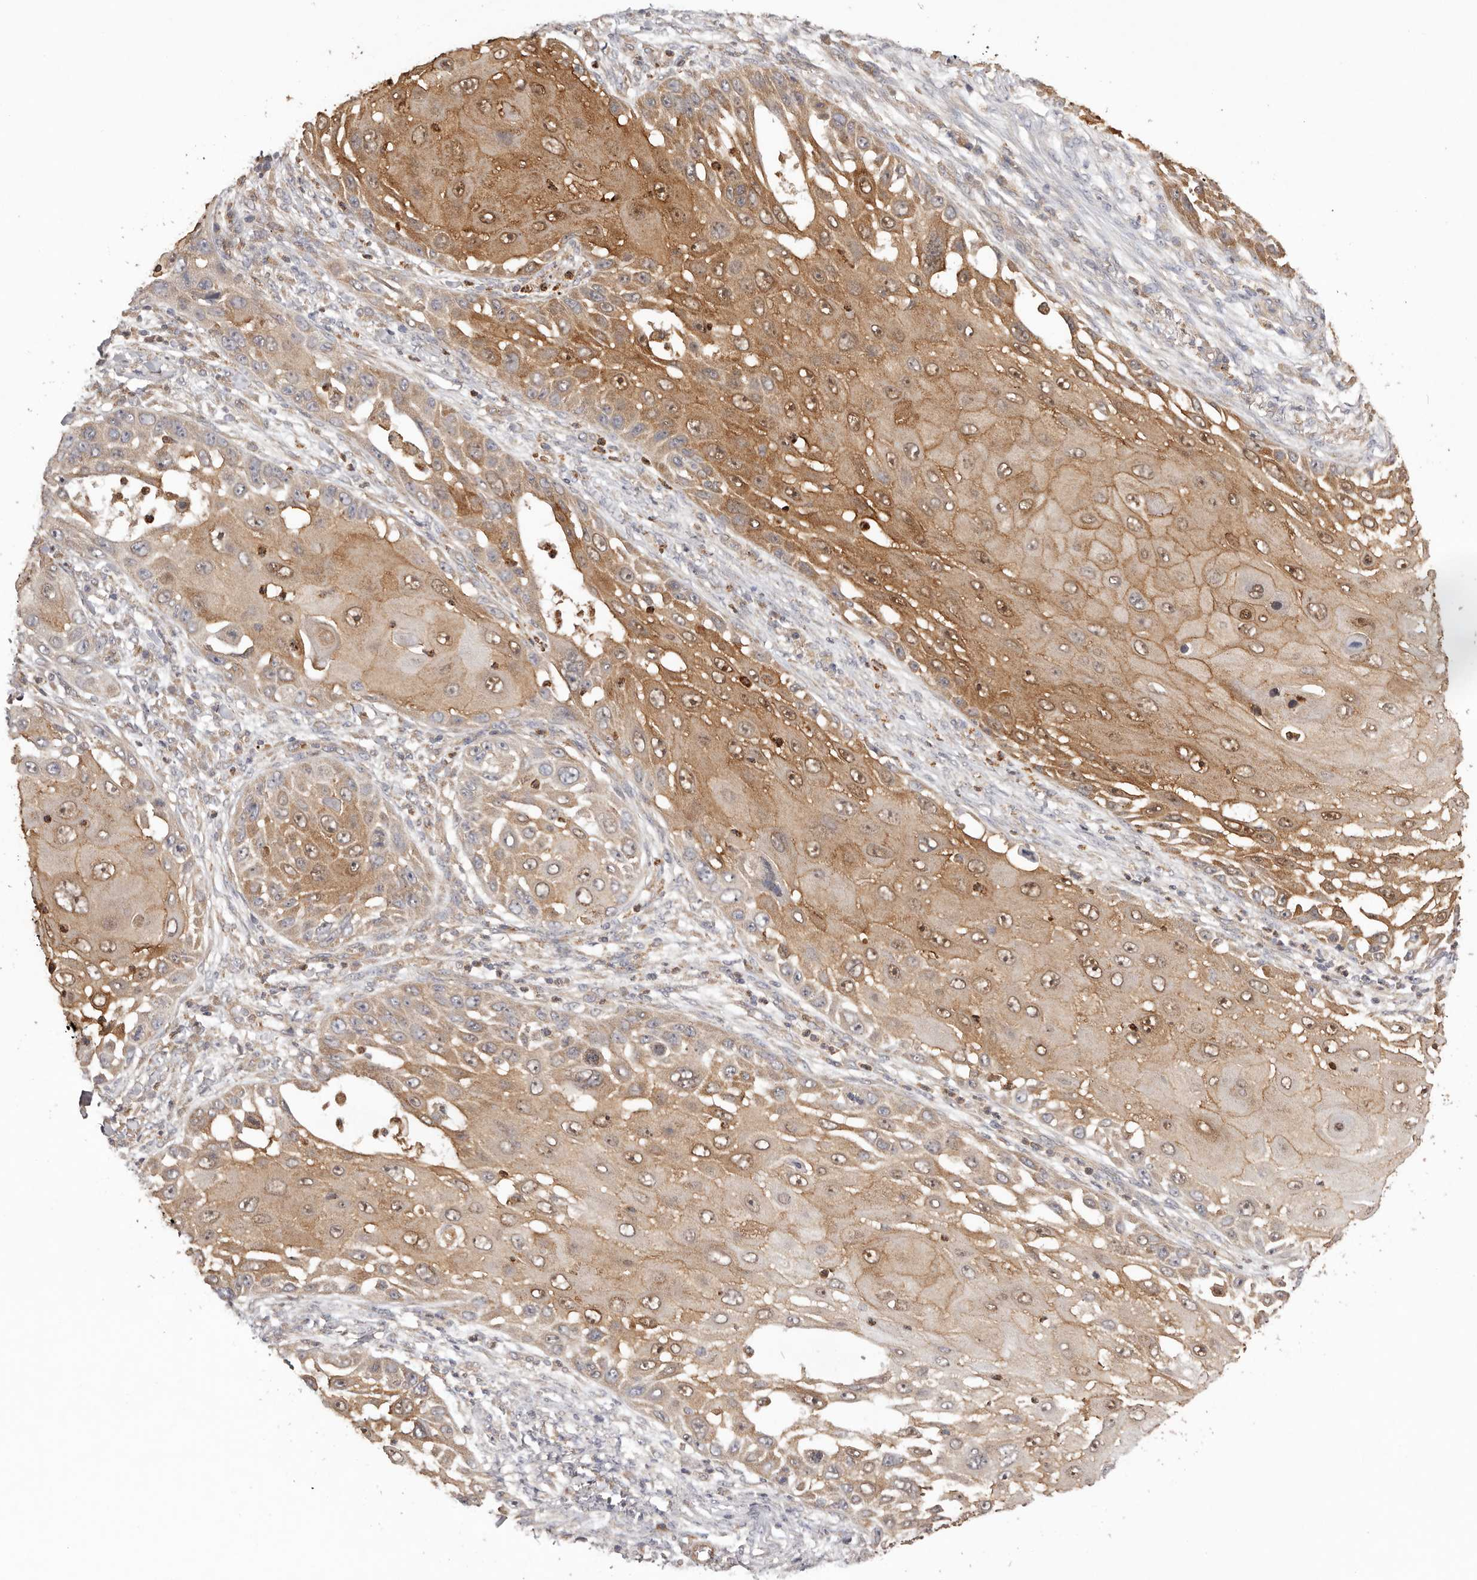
{"staining": {"intensity": "moderate", "quantity": ">75%", "location": "cytoplasmic/membranous,nuclear"}, "tissue": "skin cancer", "cell_type": "Tumor cells", "image_type": "cancer", "snomed": [{"axis": "morphology", "description": "Squamous cell carcinoma, NOS"}, {"axis": "topography", "description": "Skin"}], "caption": "Protein expression by immunohistochemistry shows moderate cytoplasmic/membranous and nuclear expression in about >75% of tumor cells in skin cancer (squamous cell carcinoma). Nuclei are stained in blue.", "gene": "UBR2", "patient": {"sex": "female", "age": 44}}